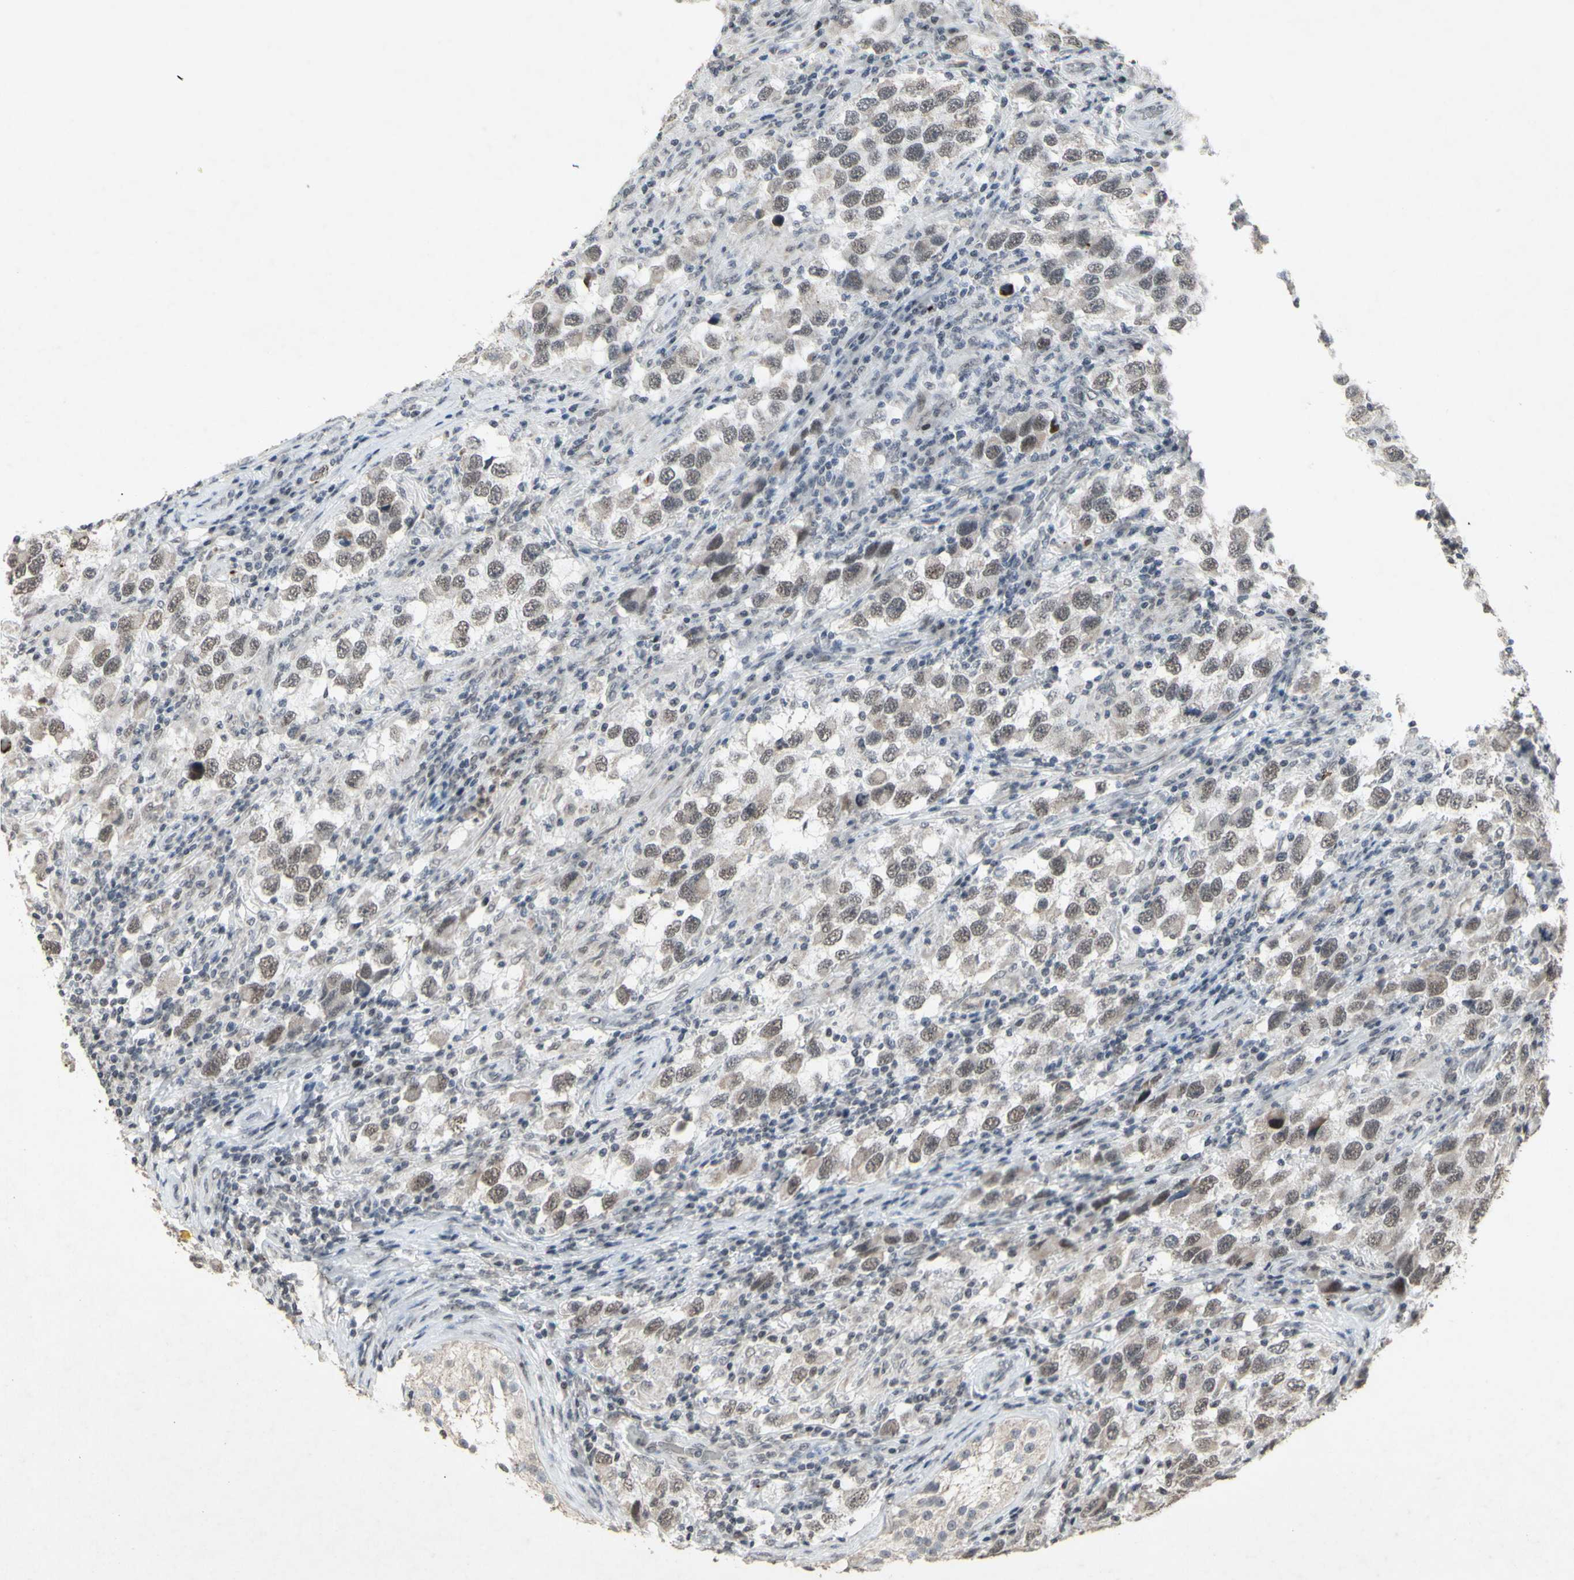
{"staining": {"intensity": "moderate", "quantity": ">75%", "location": "nuclear"}, "tissue": "testis cancer", "cell_type": "Tumor cells", "image_type": "cancer", "snomed": [{"axis": "morphology", "description": "Carcinoma, Embryonal, NOS"}, {"axis": "topography", "description": "Testis"}], "caption": "Human testis cancer stained with a brown dye demonstrates moderate nuclear positive positivity in approximately >75% of tumor cells.", "gene": "CENPB", "patient": {"sex": "male", "age": 21}}